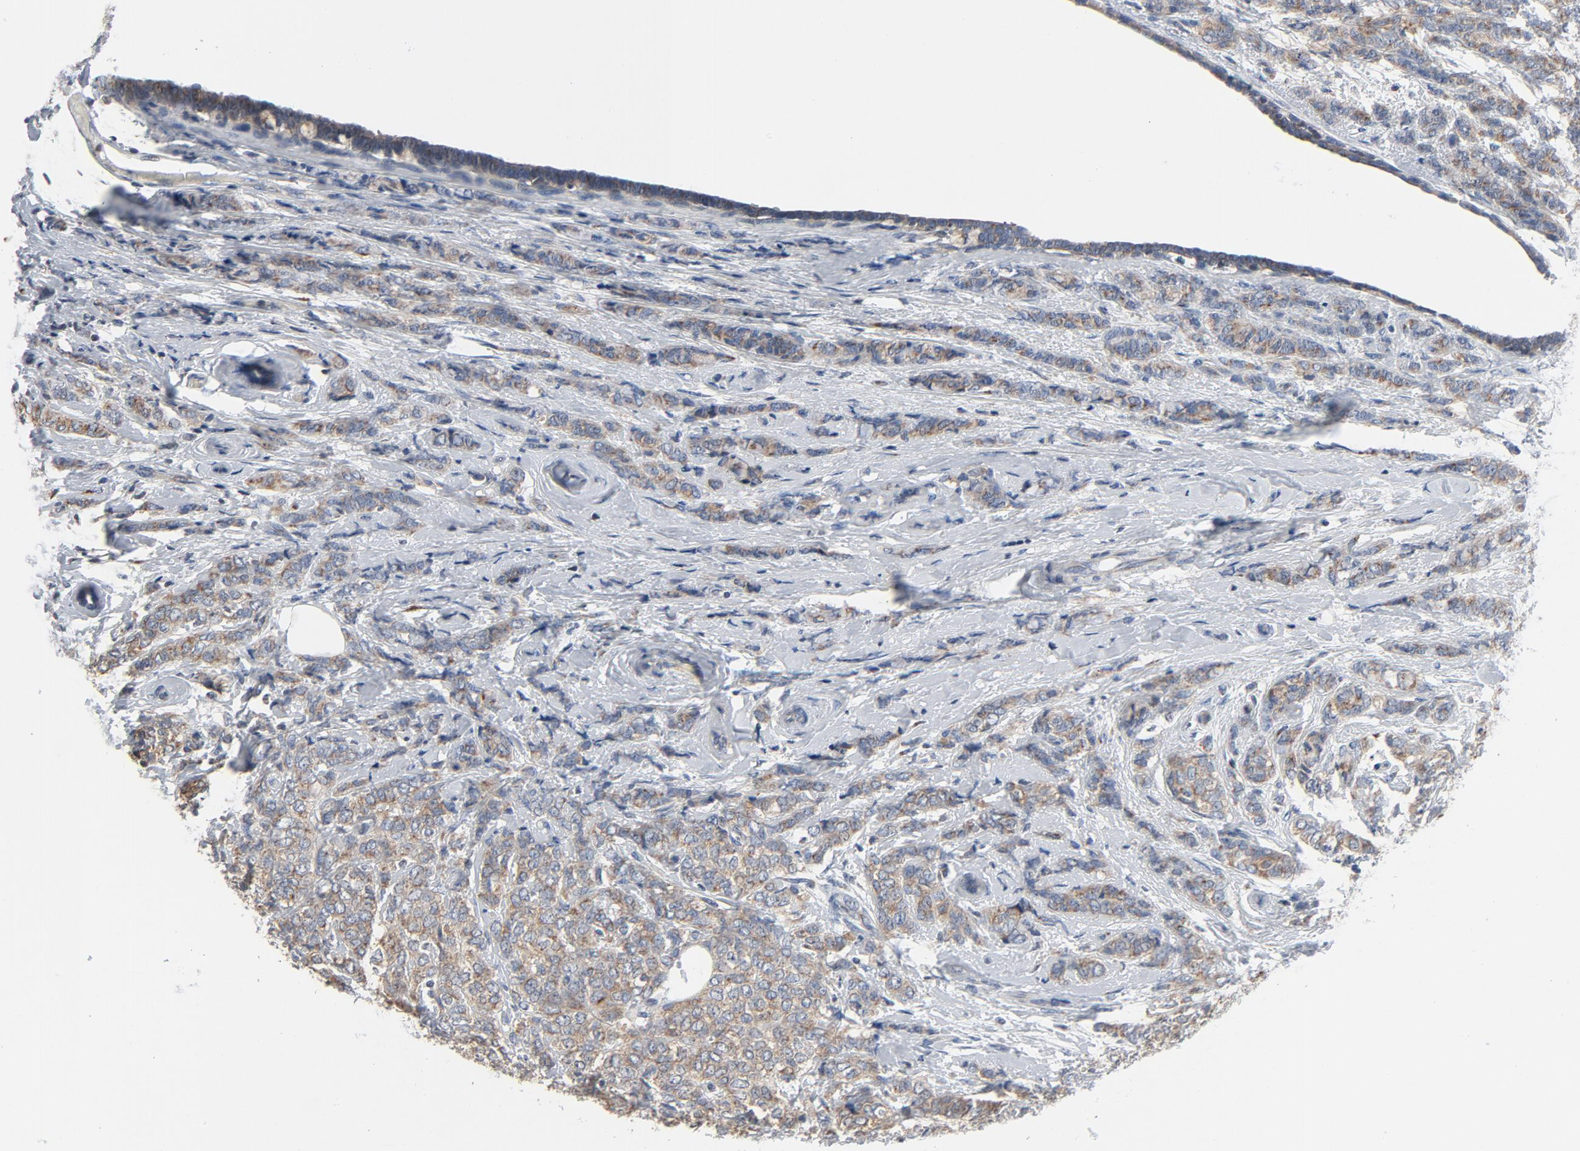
{"staining": {"intensity": "moderate", "quantity": ">75%", "location": "cytoplasmic/membranous"}, "tissue": "breast cancer", "cell_type": "Tumor cells", "image_type": "cancer", "snomed": [{"axis": "morphology", "description": "Lobular carcinoma"}, {"axis": "topography", "description": "Breast"}], "caption": "This micrograph reveals immunohistochemistry (IHC) staining of breast cancer, with medium moderate cytoplasmic/membranous expression in about >75% of tumor cells.", "gene": "YIPF6", "patient": {"sex": "female", "age": 60}}